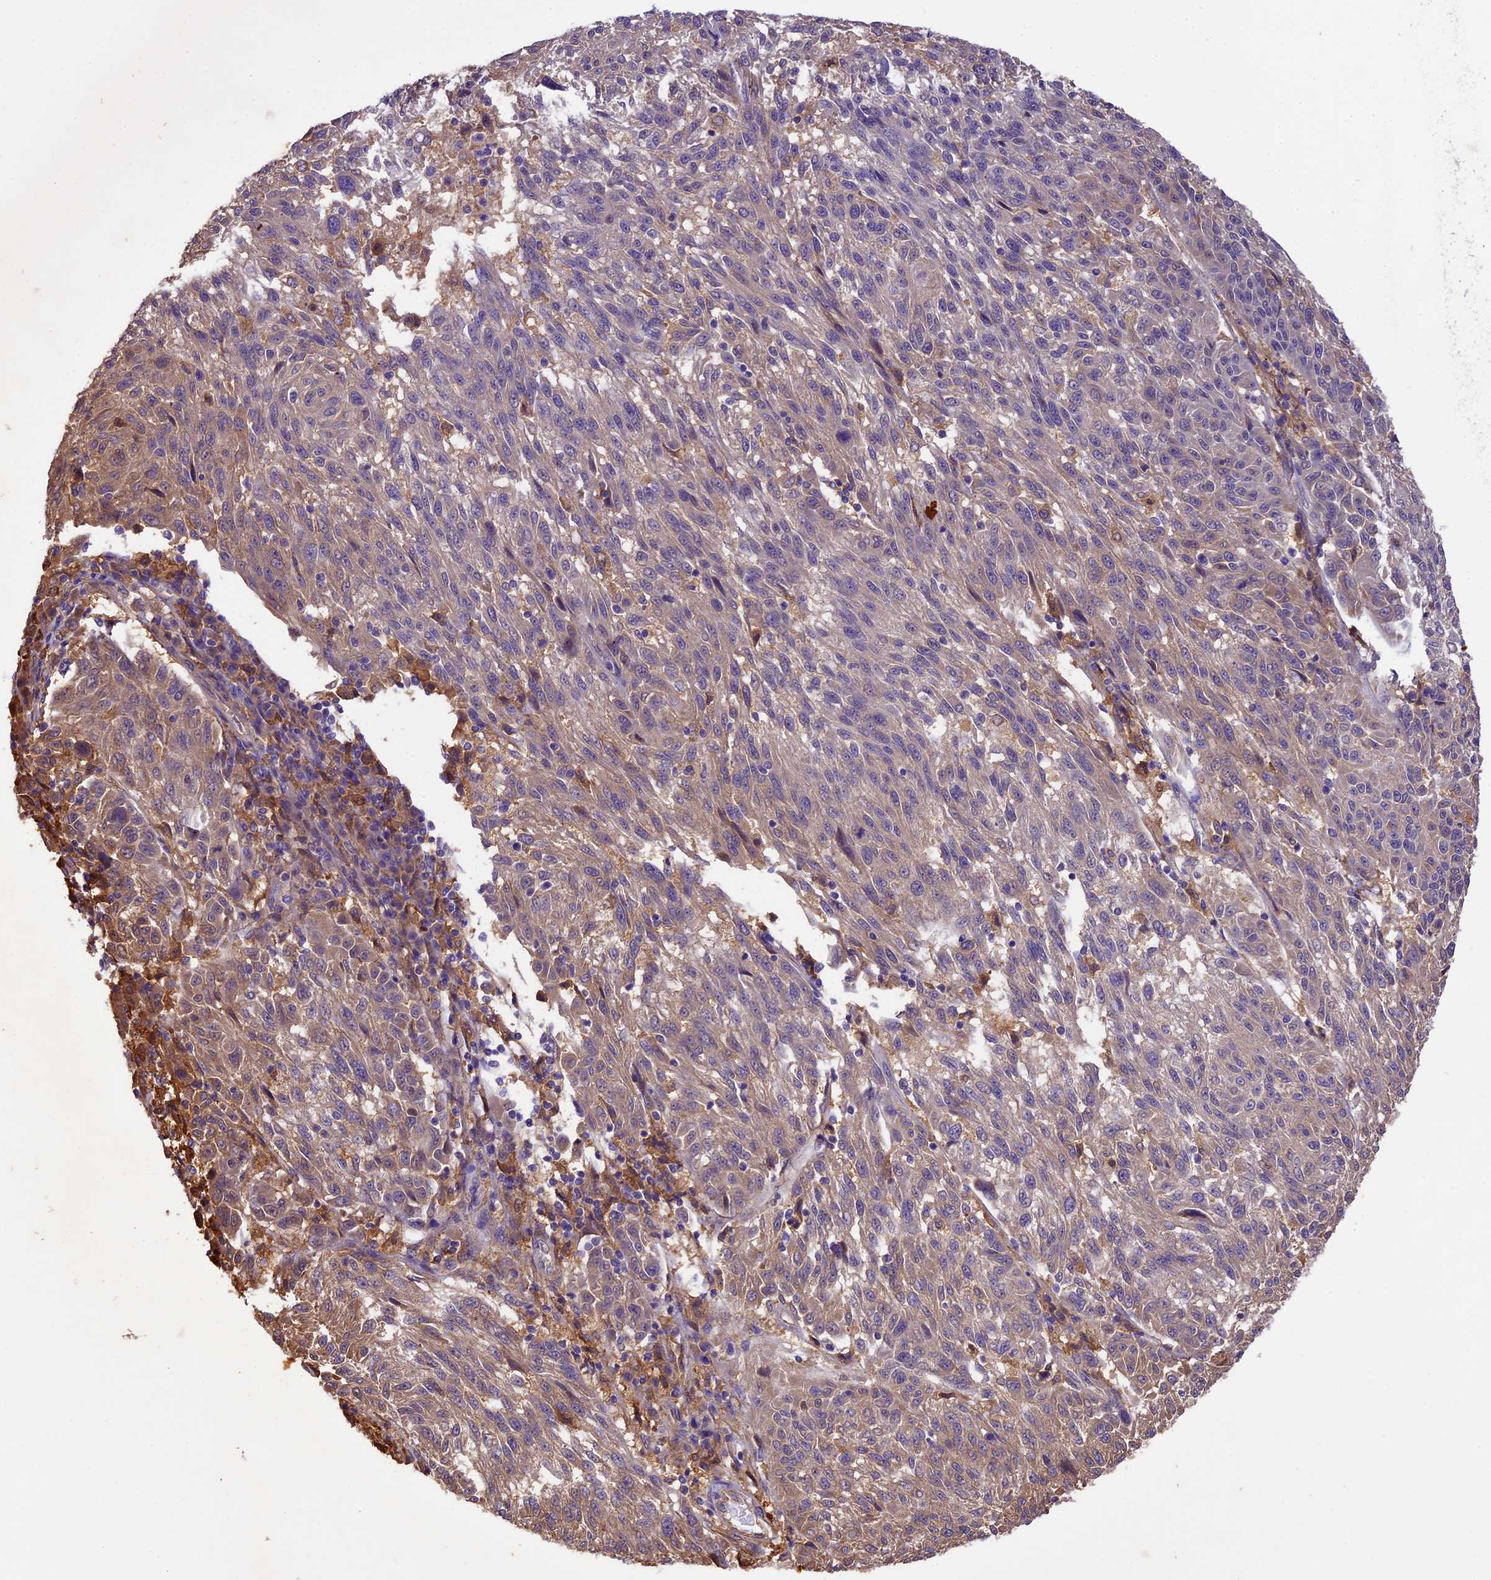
{"staining": {"intensity": "weak", "quantity": "25%-75%", "location": "cytoplasmic/membranous"}, "tissue": "melanoma", "cell_type": "Tumor cells", "image_type": "cancer", "snomed": [{"axis": "morphology", "description": "Malignant melanoma, NOS"}, {"axis": "topography", "description": "Skin"}], "caption": "Brown immunohistochemical staining in malignant melanoma reveals weak cytoplasmic/membranous positivity in about 25%-75% of tumor cells.", "gene": "NEK8", "patient": {"sex": "male", "age": 53}}